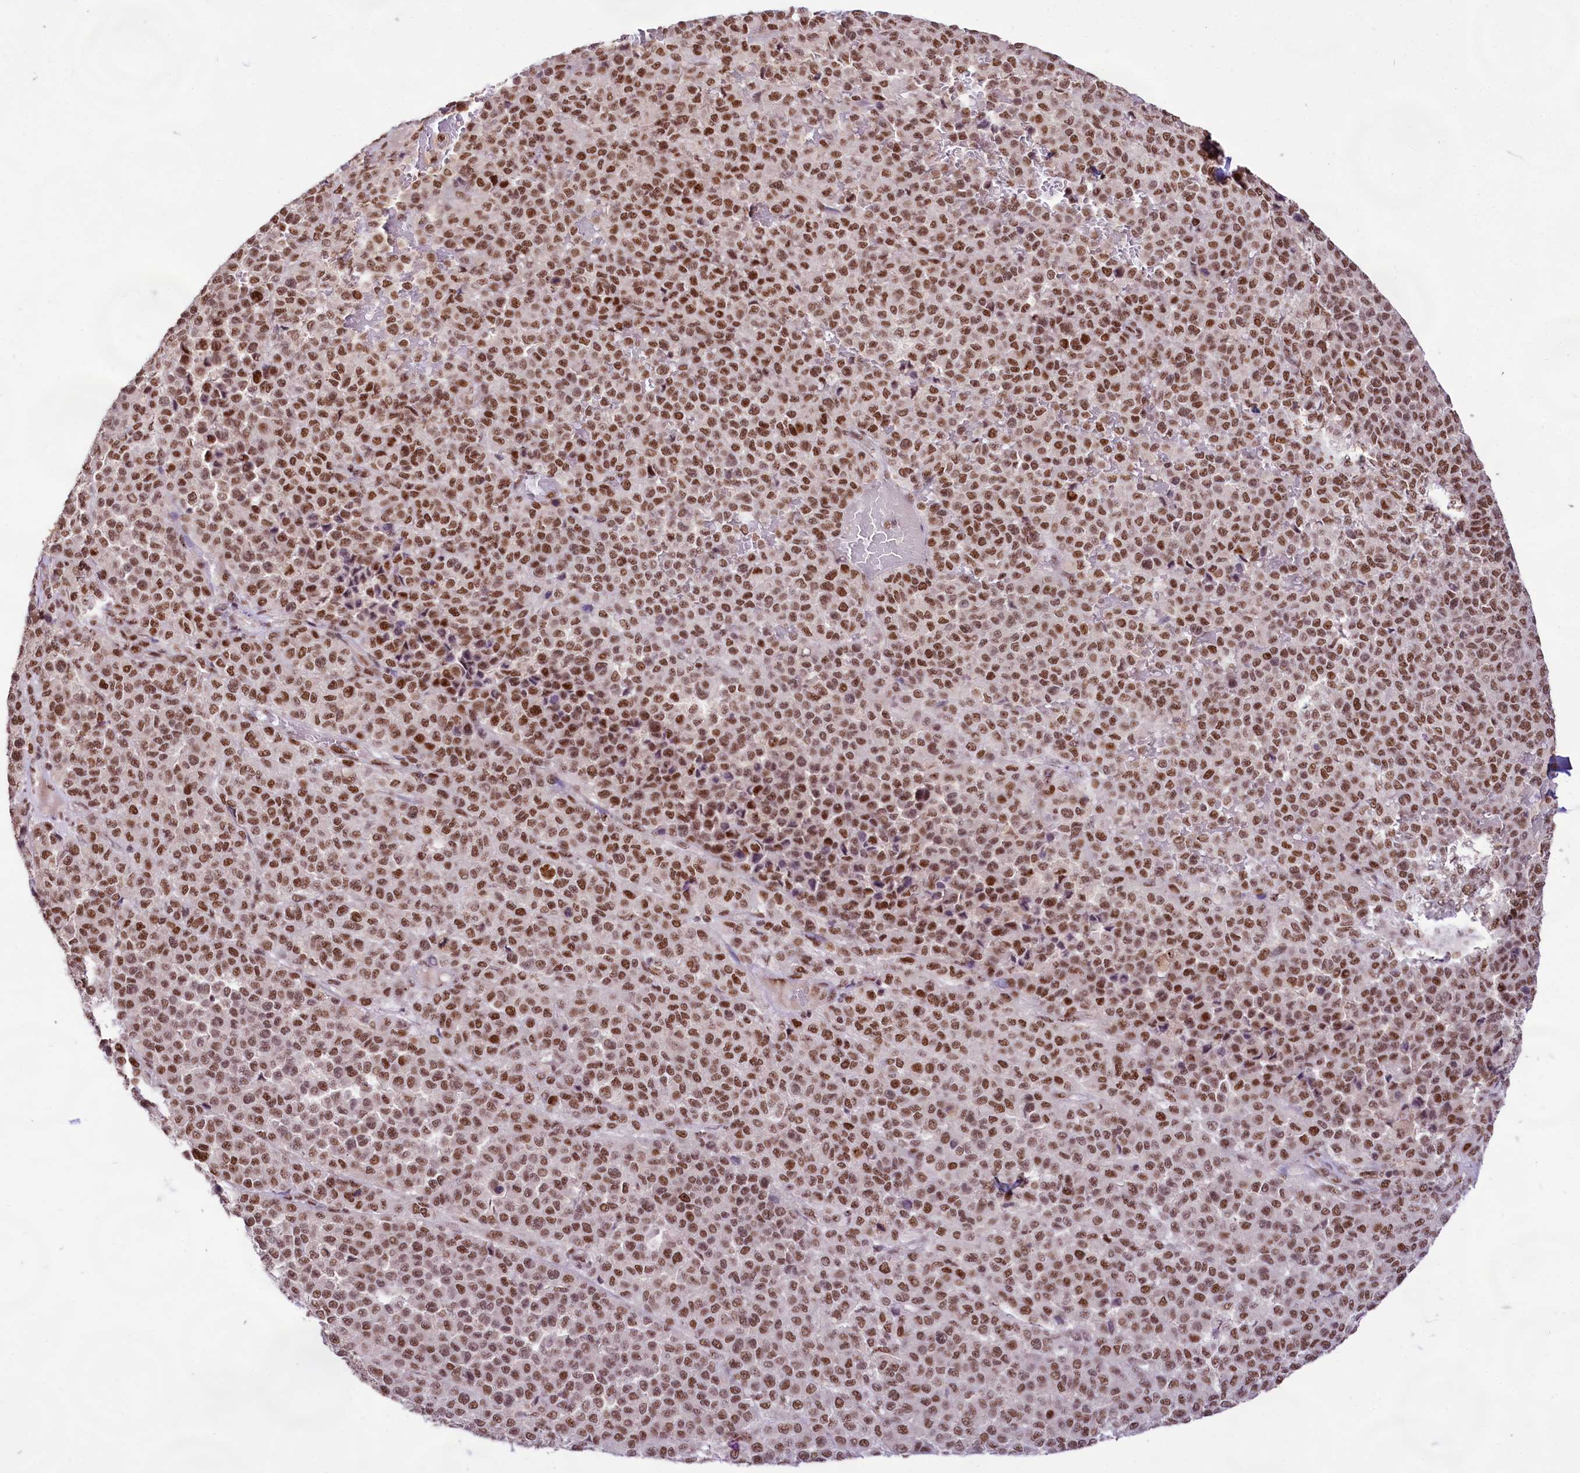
{"staining": {"intensity": "moderate", "quantity": ">75%", "location": "nuclear"}, "tissue": "melanoma", "cell_type": "Tumor cells", "image_type": "cancer", "snomed": [{"axis": "morphology", "description": "Malignant melanoma, Metastatic site"}, {"axis": "topography", "description": "Pancreas"}], "caption": "The photomicrograph displays staining of melanoma, revealing moderate nuclear protein positivity (brown color) within tumor cells.", "gene": "HIRA", "patient": {"sex": "female", "age": 30}}